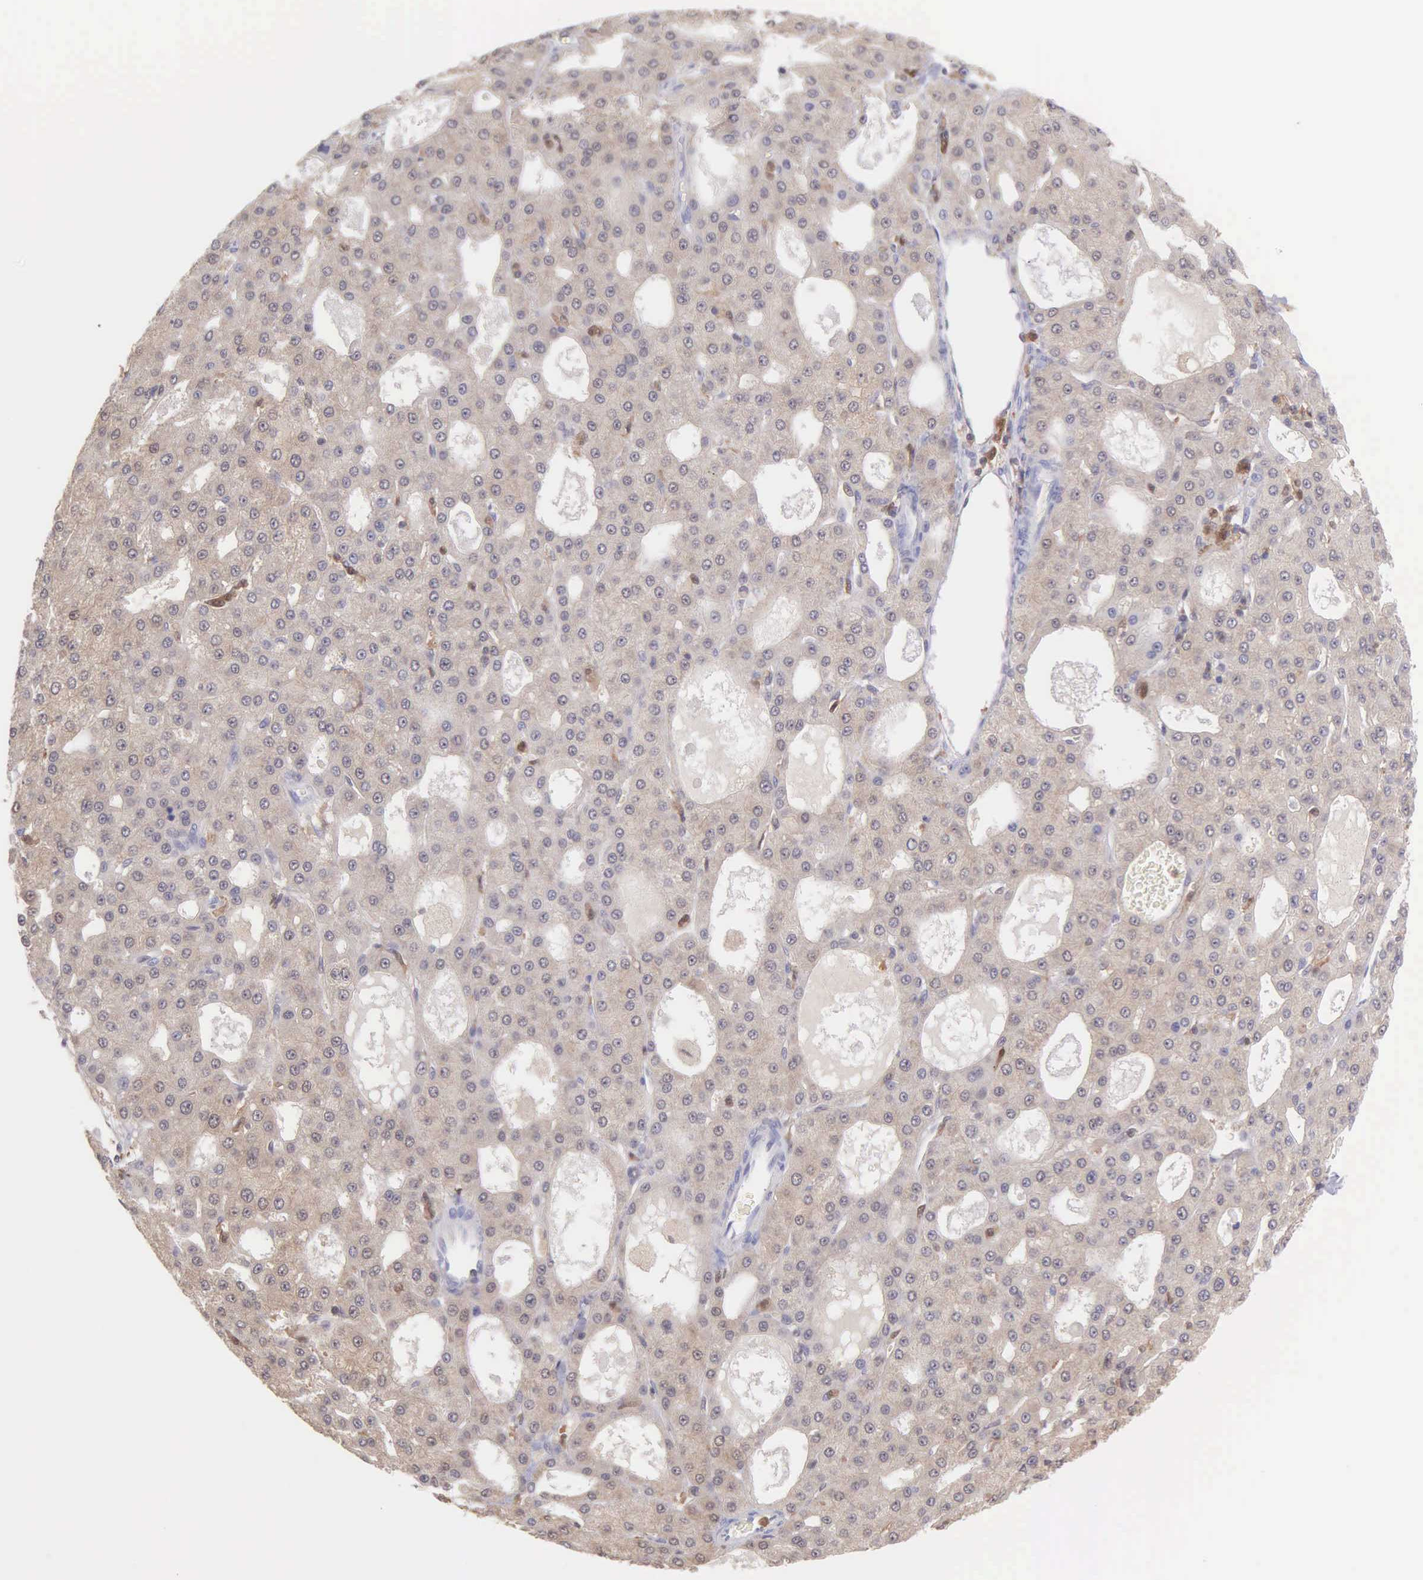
{"staining": {"intensity": "weak", "quantity": "25%-75%", "location": "cytoplasmic/membranous"}, "tissue": "liver cancer", "cell_type": "Tumor cells", "image_type": "cancer", "snomed": [{"axis": "morphology", "description": "Carcinoma, Hepatocellular, NOS"}, {"axis": "topography", "description": "Liver"}], "caption": "Hepatocellular carcinoma (liver) stained with a protein marker exhibits weak staining in tumor cells.", "gene": "BID", "patient": {"sex": "male", "age": 47}}